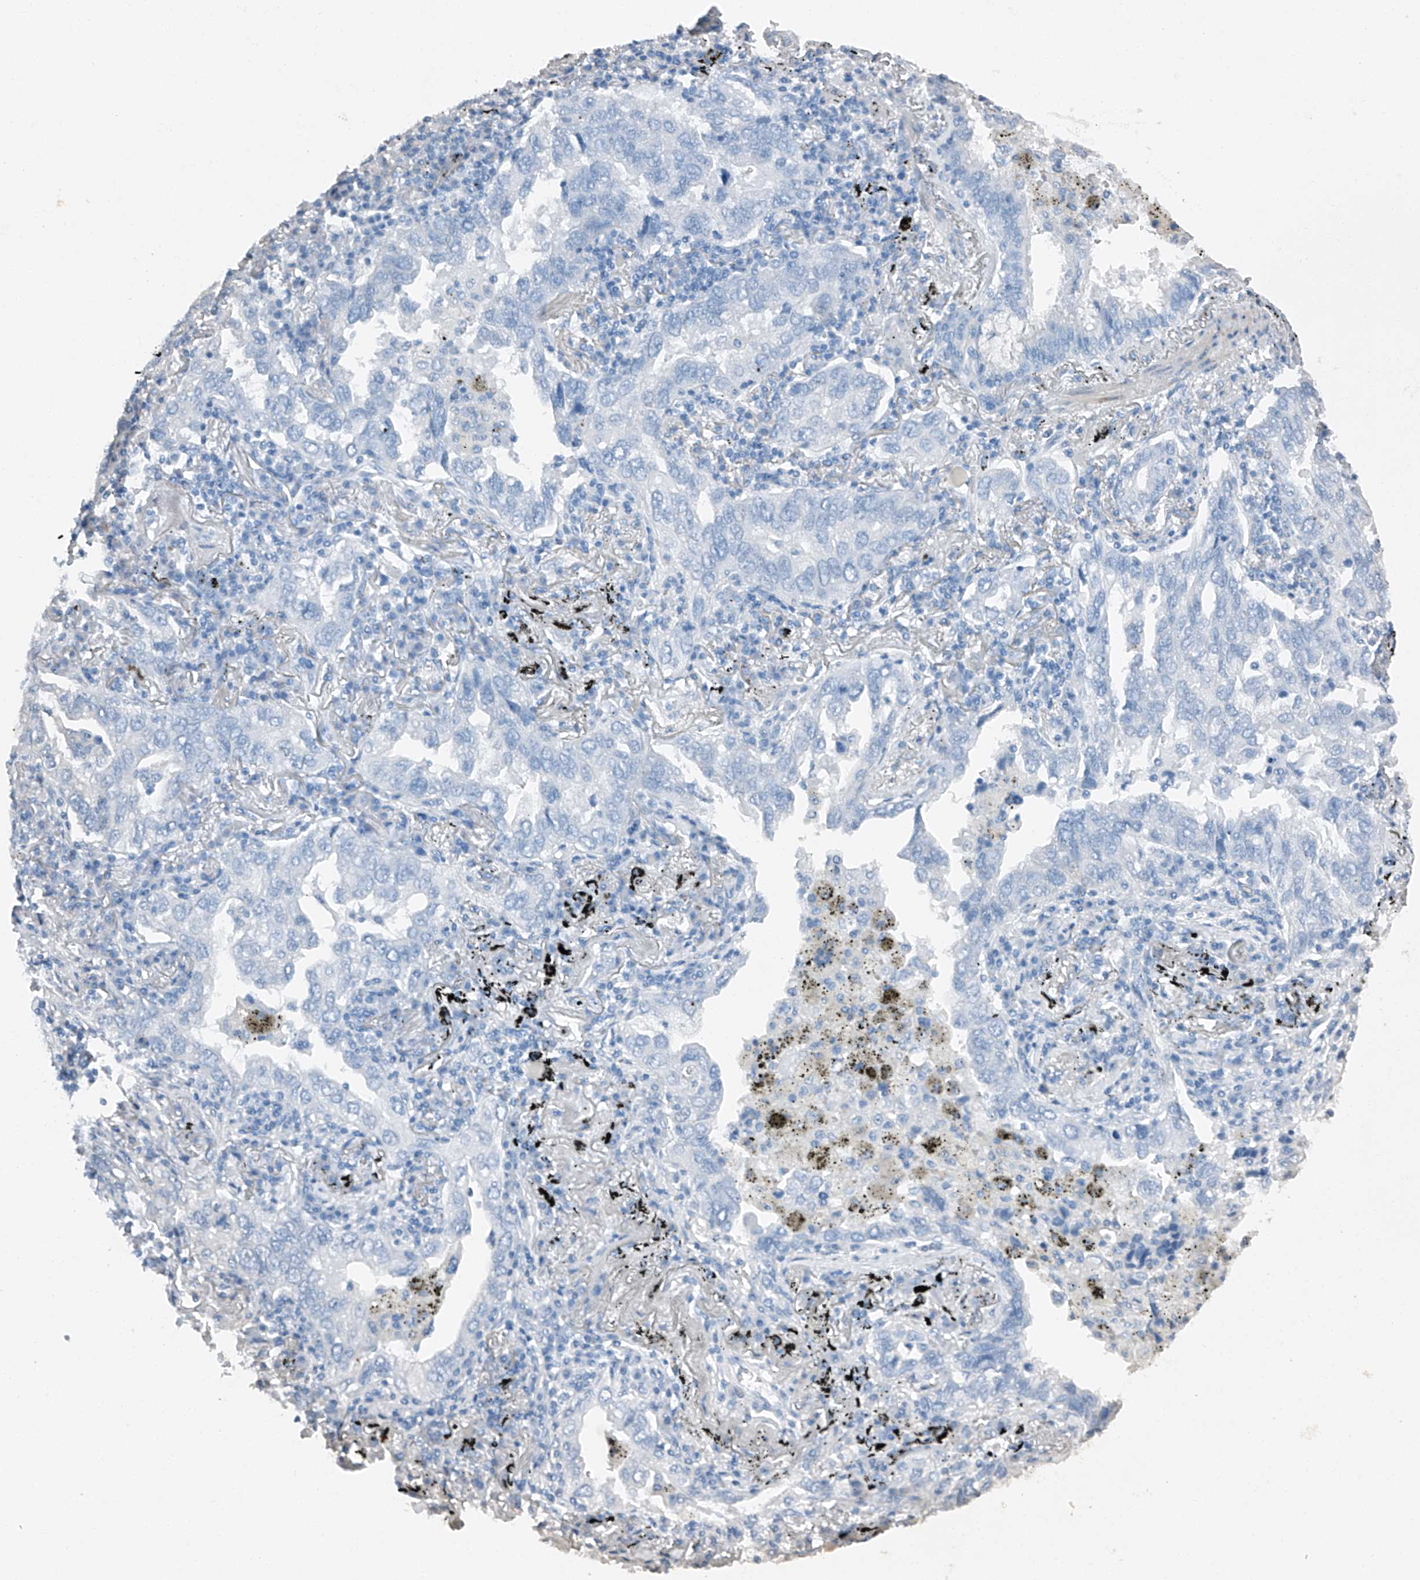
{"staining": {"intensity": "negative", "quantity": "none", "location": "none"}, "tissue": "lung cancer", "cell_type": "Tumor cells", "image_type": "cancer", "snomed": [{"axis": "morphology", "description": "Adenocarcinoma, NOS"}, {"axis": "topography", "description": "Lung"}], "caption": "The histopathology image displays no significant staining in tumor cells of lung cancer.", "gene": "MDGA1", "patient": {"sex": "male", "age": 65}}